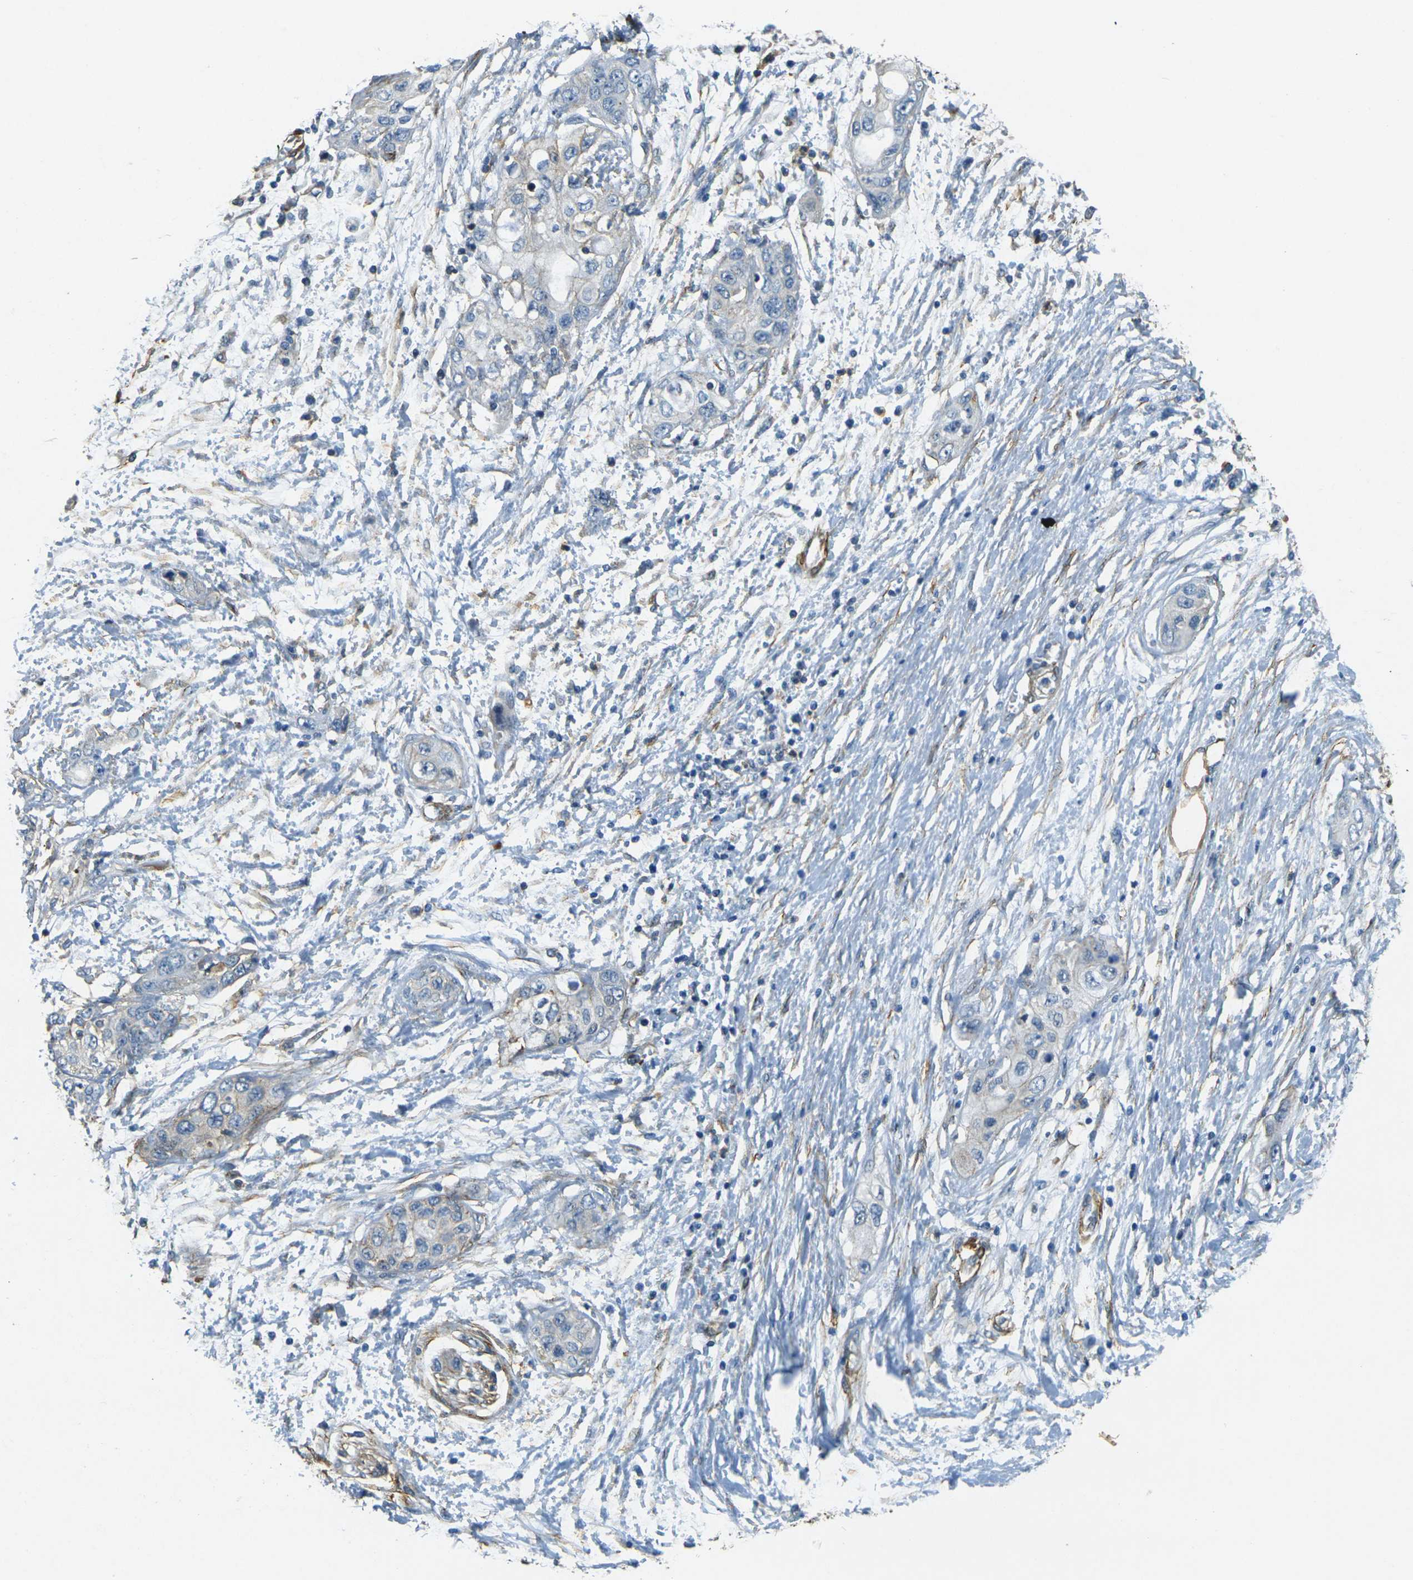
{"staining": {"intensity": "weak", "quantity": "25%-75%", "location": "cytoplasmic/membranous"}, "tissue": "pancreatic cancer", "cell_type": "Tumor cells", "image_type": "cancer", "snomed": [{"axis": "morphology", "description": "Adenocarcinoma, NOS"}, {"axis": "topography", "description": "Pancreas"}], "caption": "Pancreatic cancer stained with immunohistochemistry displays weak cytoplasmic/membranous positivity in about 25%-75% of tumor cells. The staining was performed using DAB, with brown indicating positive protein expression. Nuclei are stained blue with hematoxylin.", "gene": "EPHA7", "patient": {"sex": "female", "age": 70}}